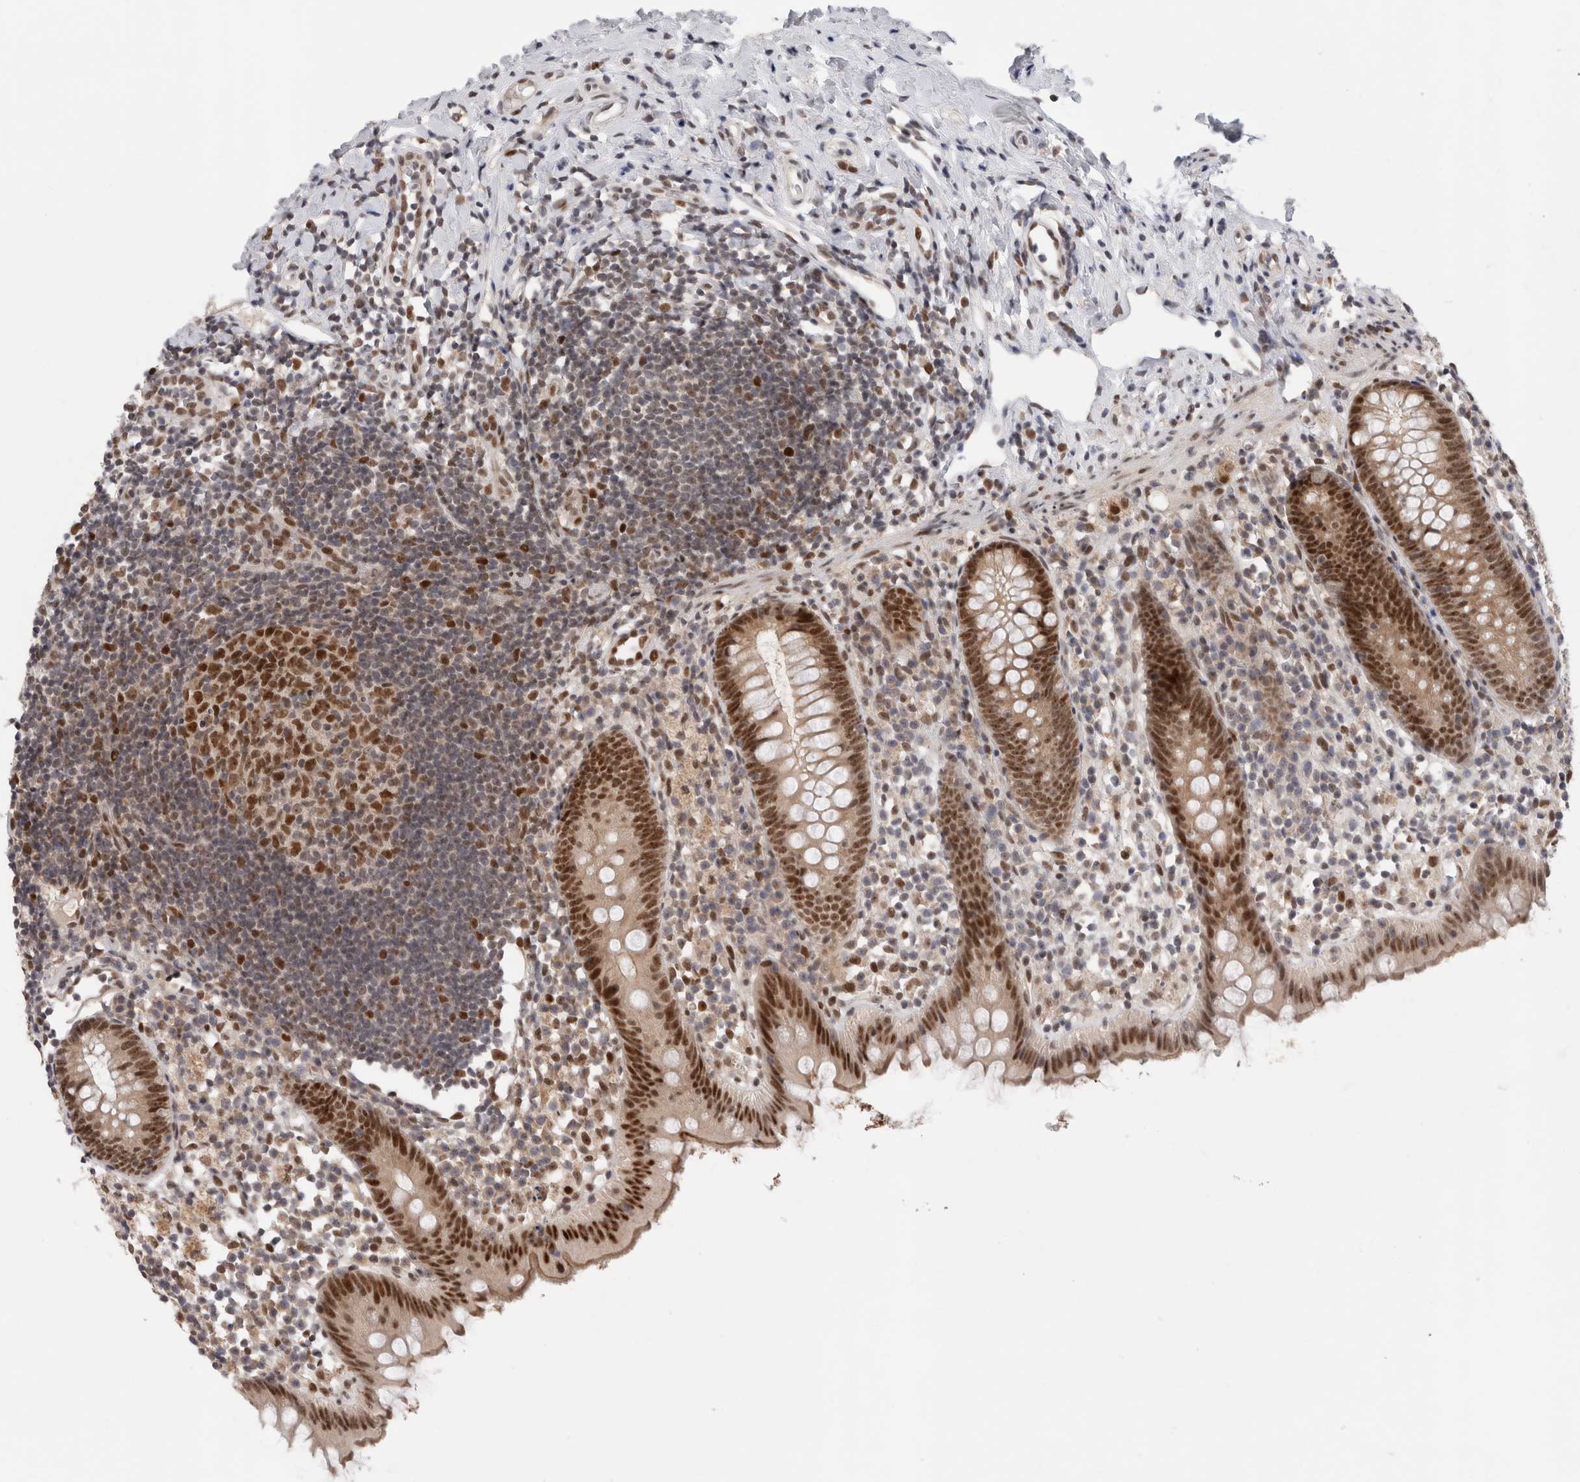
{"staining": {"intensity": "strong", "quantity": ">75%", "location": "nuclear"}, "tissue": "appendix", "cell_type": "Glandular cells", "image_type": "normal", "snomed": [{"axis": "morphology", "description": "Normal tissue, NOS"}, {"axis": "topography", "description": "Appendix"}], "caption": "This photomicrograph demonstrates immunohistochemistry (IHC) staining of unremarkable appendix, with high strong nuclear expression in approximately >75% of glandular cells.", "gene": "ZNF521", "patient": {"sex": "female", "age": 20}}